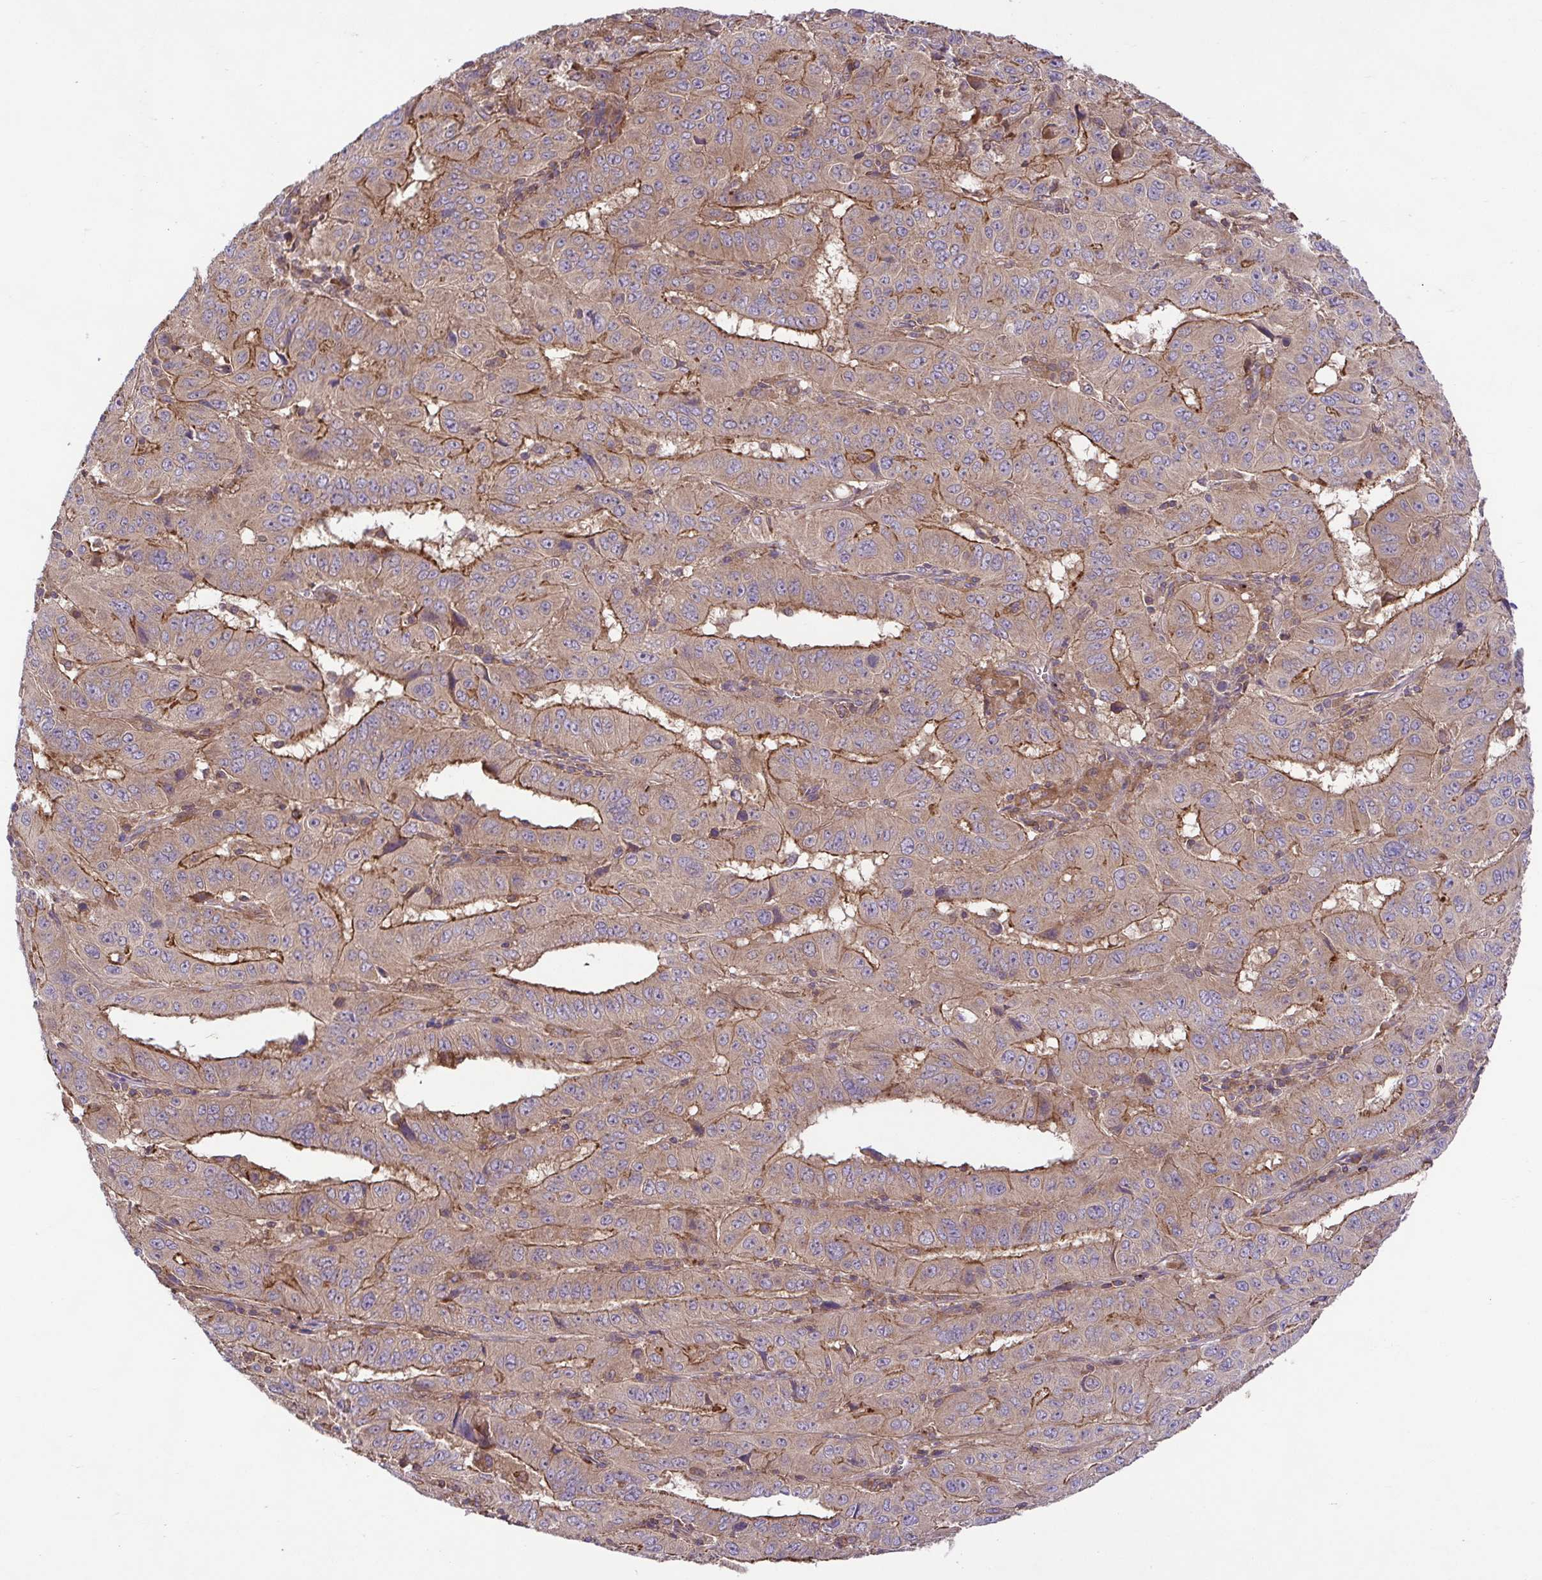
{"staining": {"intensity": "moderate", "quantity": "25%-75%", "location": "cytoplasmic/membranous"}, "tissue": "pancreatic cancer", "cell_type": "Tumor cells", "image_type": "cancer", "snomed": [{"axis": "morphology", "description": "Adenocarcinoma, NOS"}, {"axis": "topography", "description": "Pancreas"}], "caption": "Approximately 25%-75% of tumor cells in pancreatic cancer (adenocarcinoma) exhibit moderate cytoplasmic/membranous protein staining as visualized by brown immunohistochemical staining.", "gene": "IDE", "patient": {"sex": "male", "age": 63}}